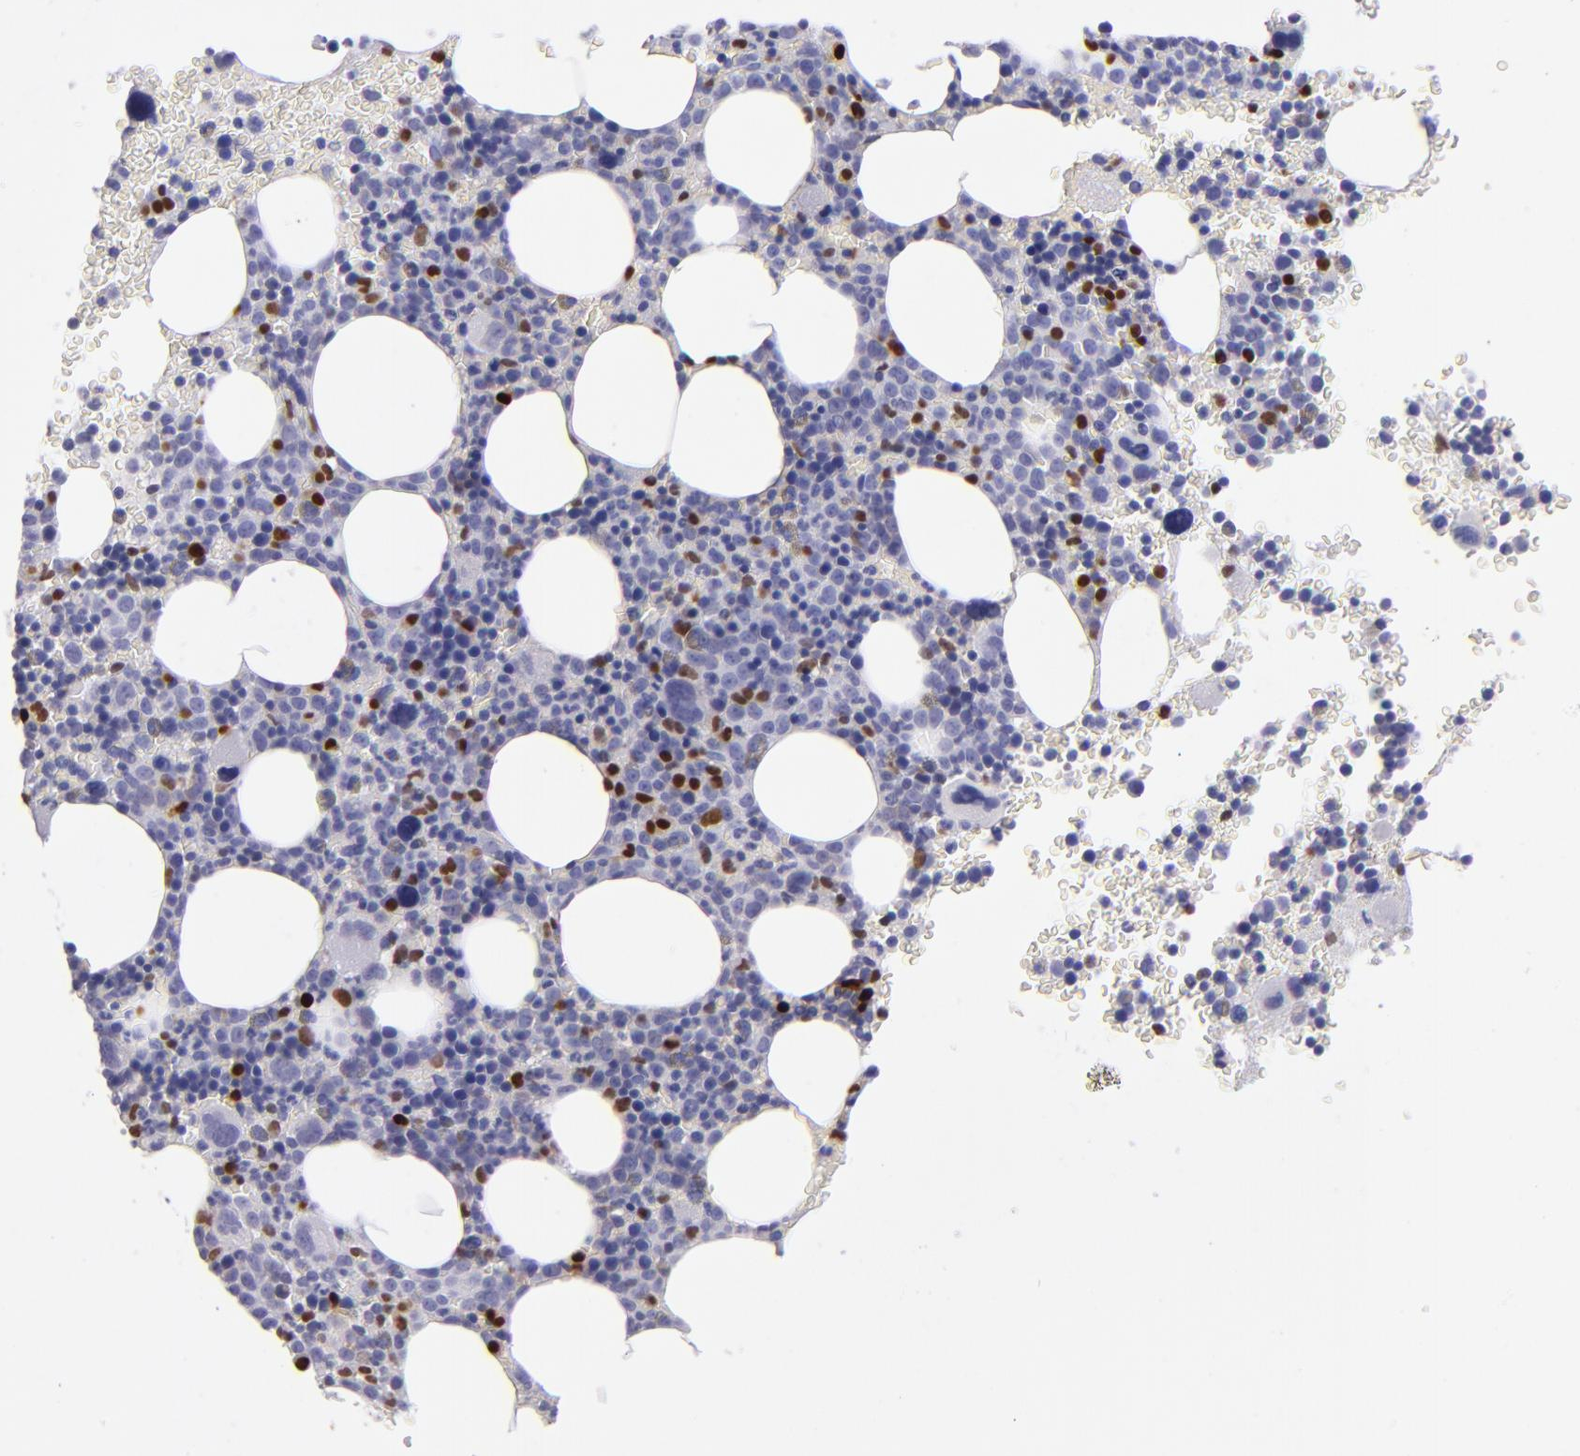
{"staining": {"intensity": "strong", "quantity": "<25%", "location": "cytoplasmic/membranous,nuclear"}, "tissue": "bone marrow", "cell_type": "Hematopoietic cells", "image_type": "normal", "snomed": [{"axis": "morphology", "description": "Normal tissue, NOS"}, {"axis": "topography", "description": "Bone marrow"}], "caption": "Immunohistochemistry (IHC) of unremarkable human bone marrow shows medium levels of strong cytoplasmic/membranous,nuclear expression in approximately <25% of hematopoietic cells.", "gene": "IRF8", "patient": {"sex": "male", "age": 68}}